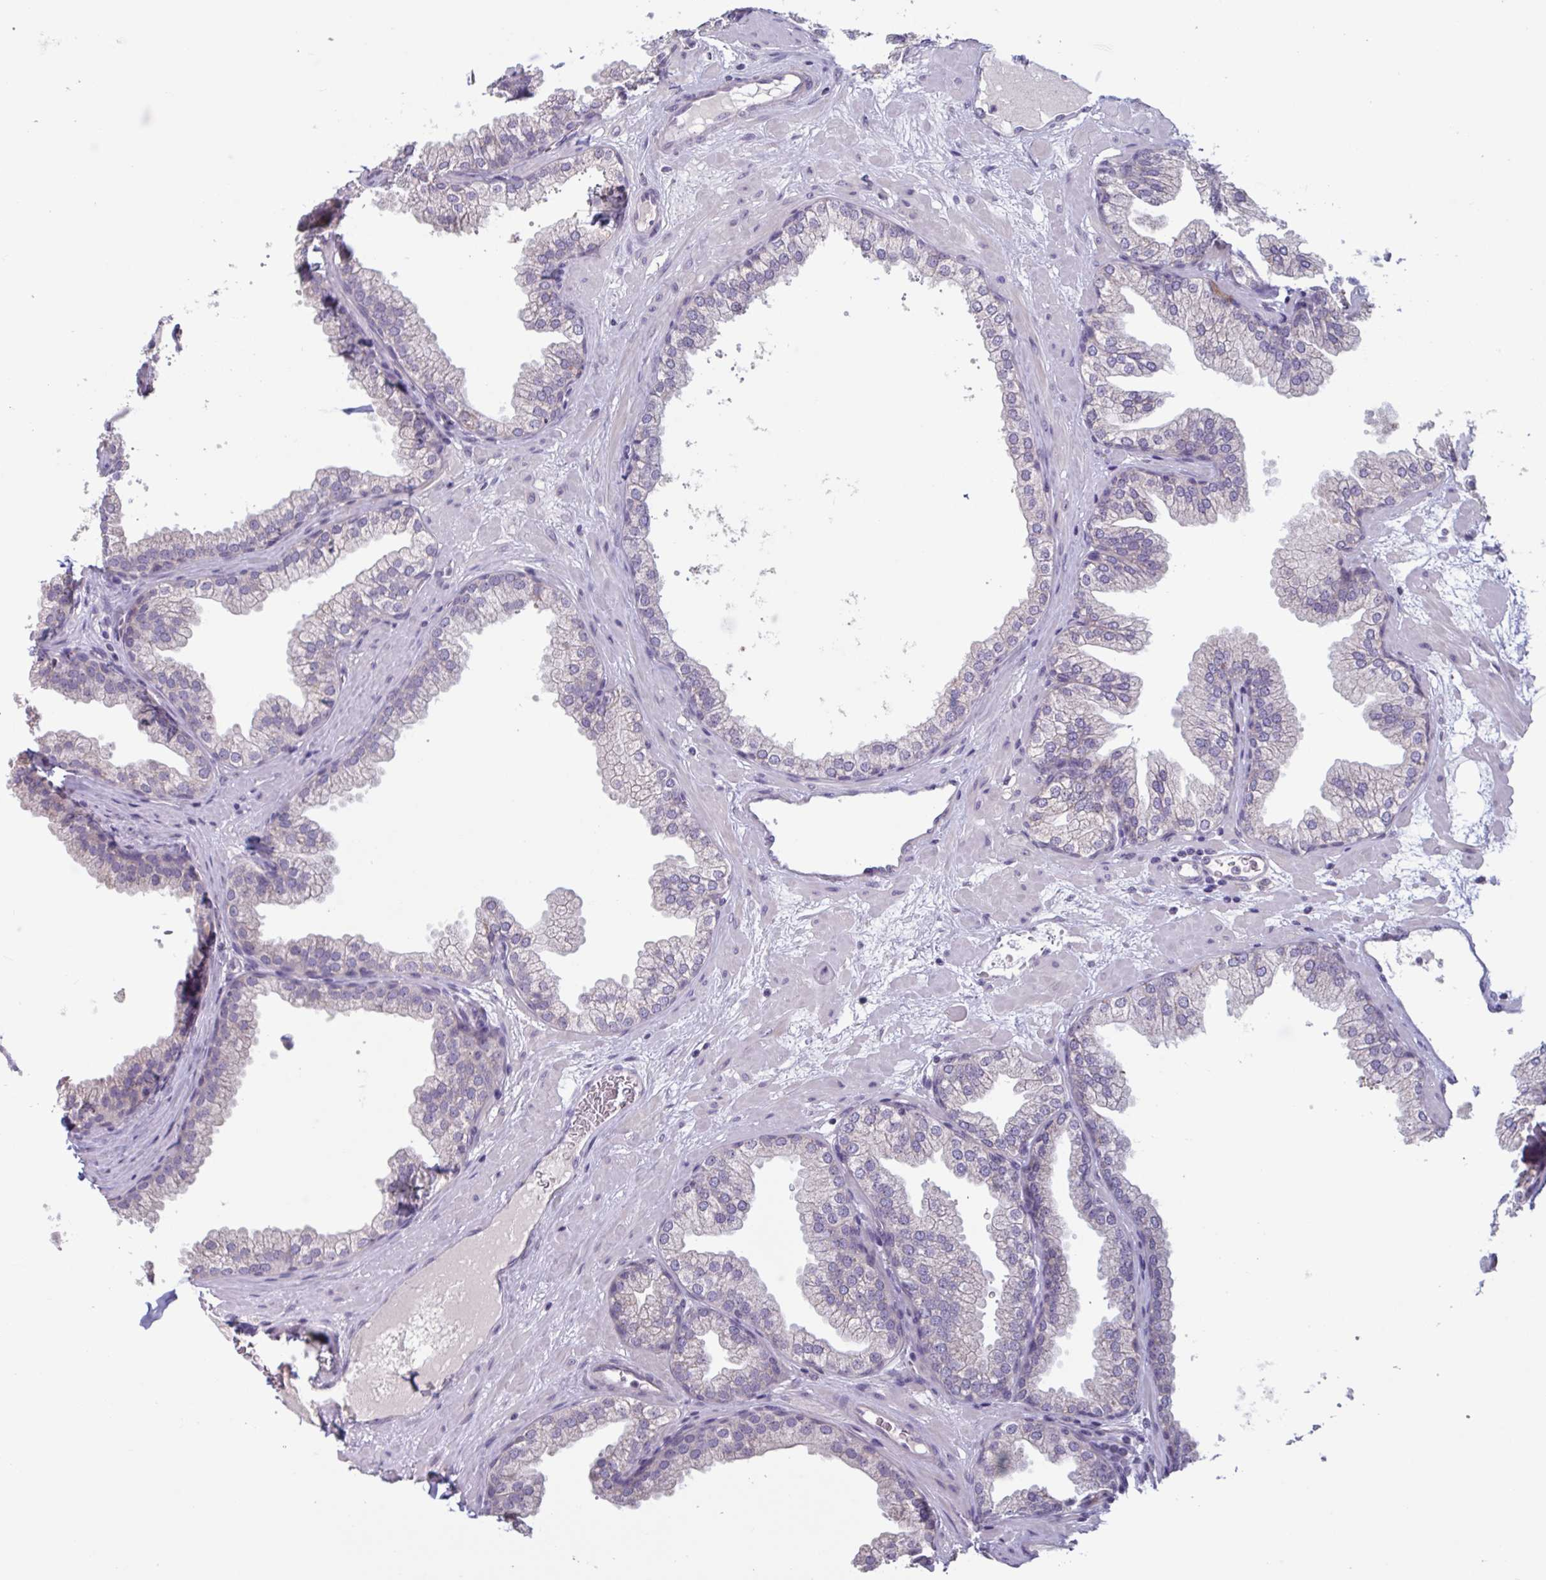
{"staining": {"intensity": "negative", "quantity": "none", "location": "none"}, "tissue": "prostate", "cell_type": "Glandular cells", "image_type": "normal", "snomed": [{"axis": "morphology", "description": "Normal tissue, NOS"}, {"axis": "topography", "description": "Prostate"}], "caption": "Image shows no significant protein positivity in glandular cells of normal prostate.", "gene": "CD1E", "patient": {"sex": "male", "age": 37}}